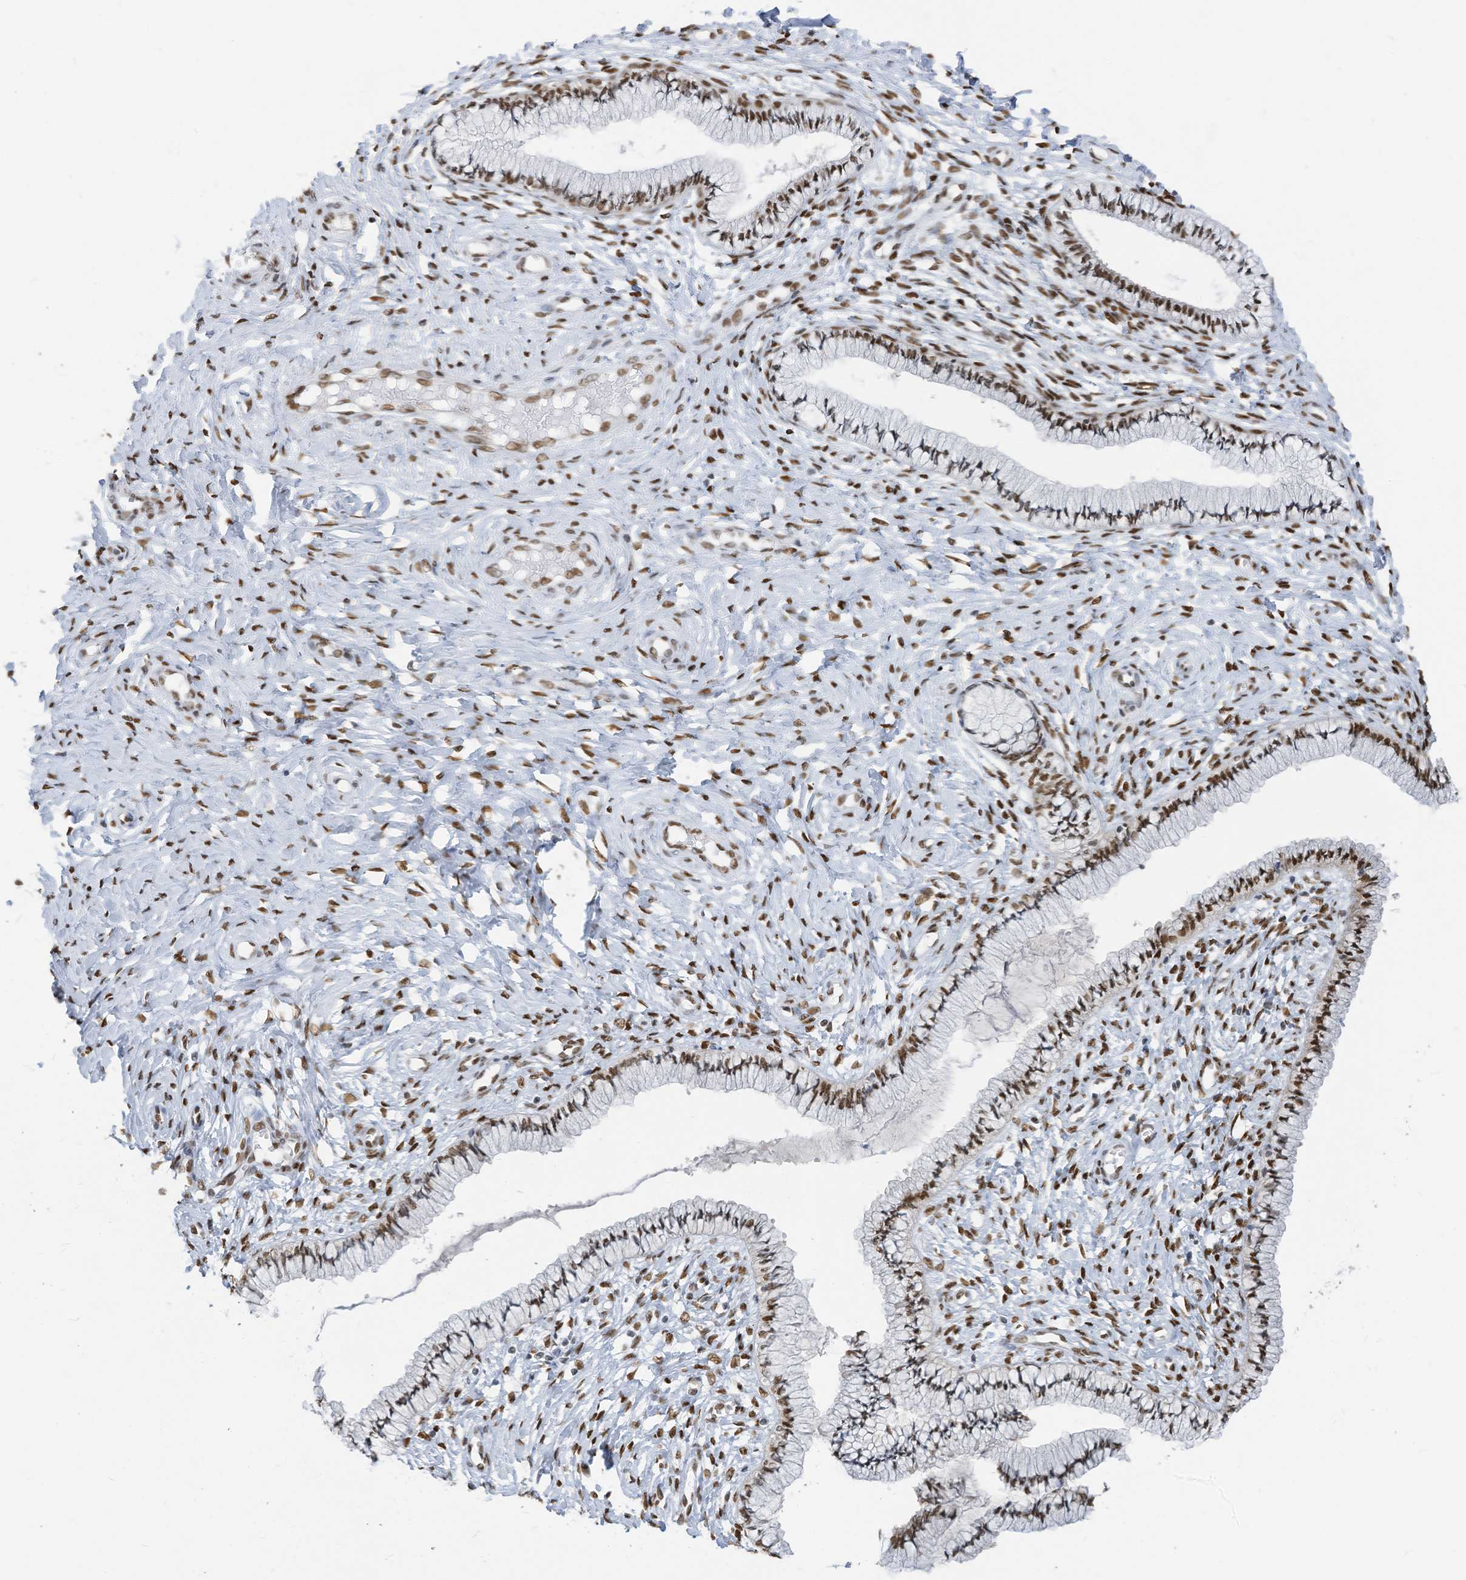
{"staining": {"intensity": "moderate", "quantity": ">75%", "location": "nuclear"}, "tissue": "cervix", "cell_type": "Glandular cells", "image_type": "normal", "snomed": [{"axis": "morphology", "description": "Normal tissue, NOS"}, {"axis": "topography", "description": "Cervix"}], "caption": "Immunohistochemistry (IHC) of unremarkable human cervix reveals medium levels of moderate nuclear expression in about >75% of glandular cells.", "gene": "KHSRP", "patient": {"sex": "female", "age": 36}}